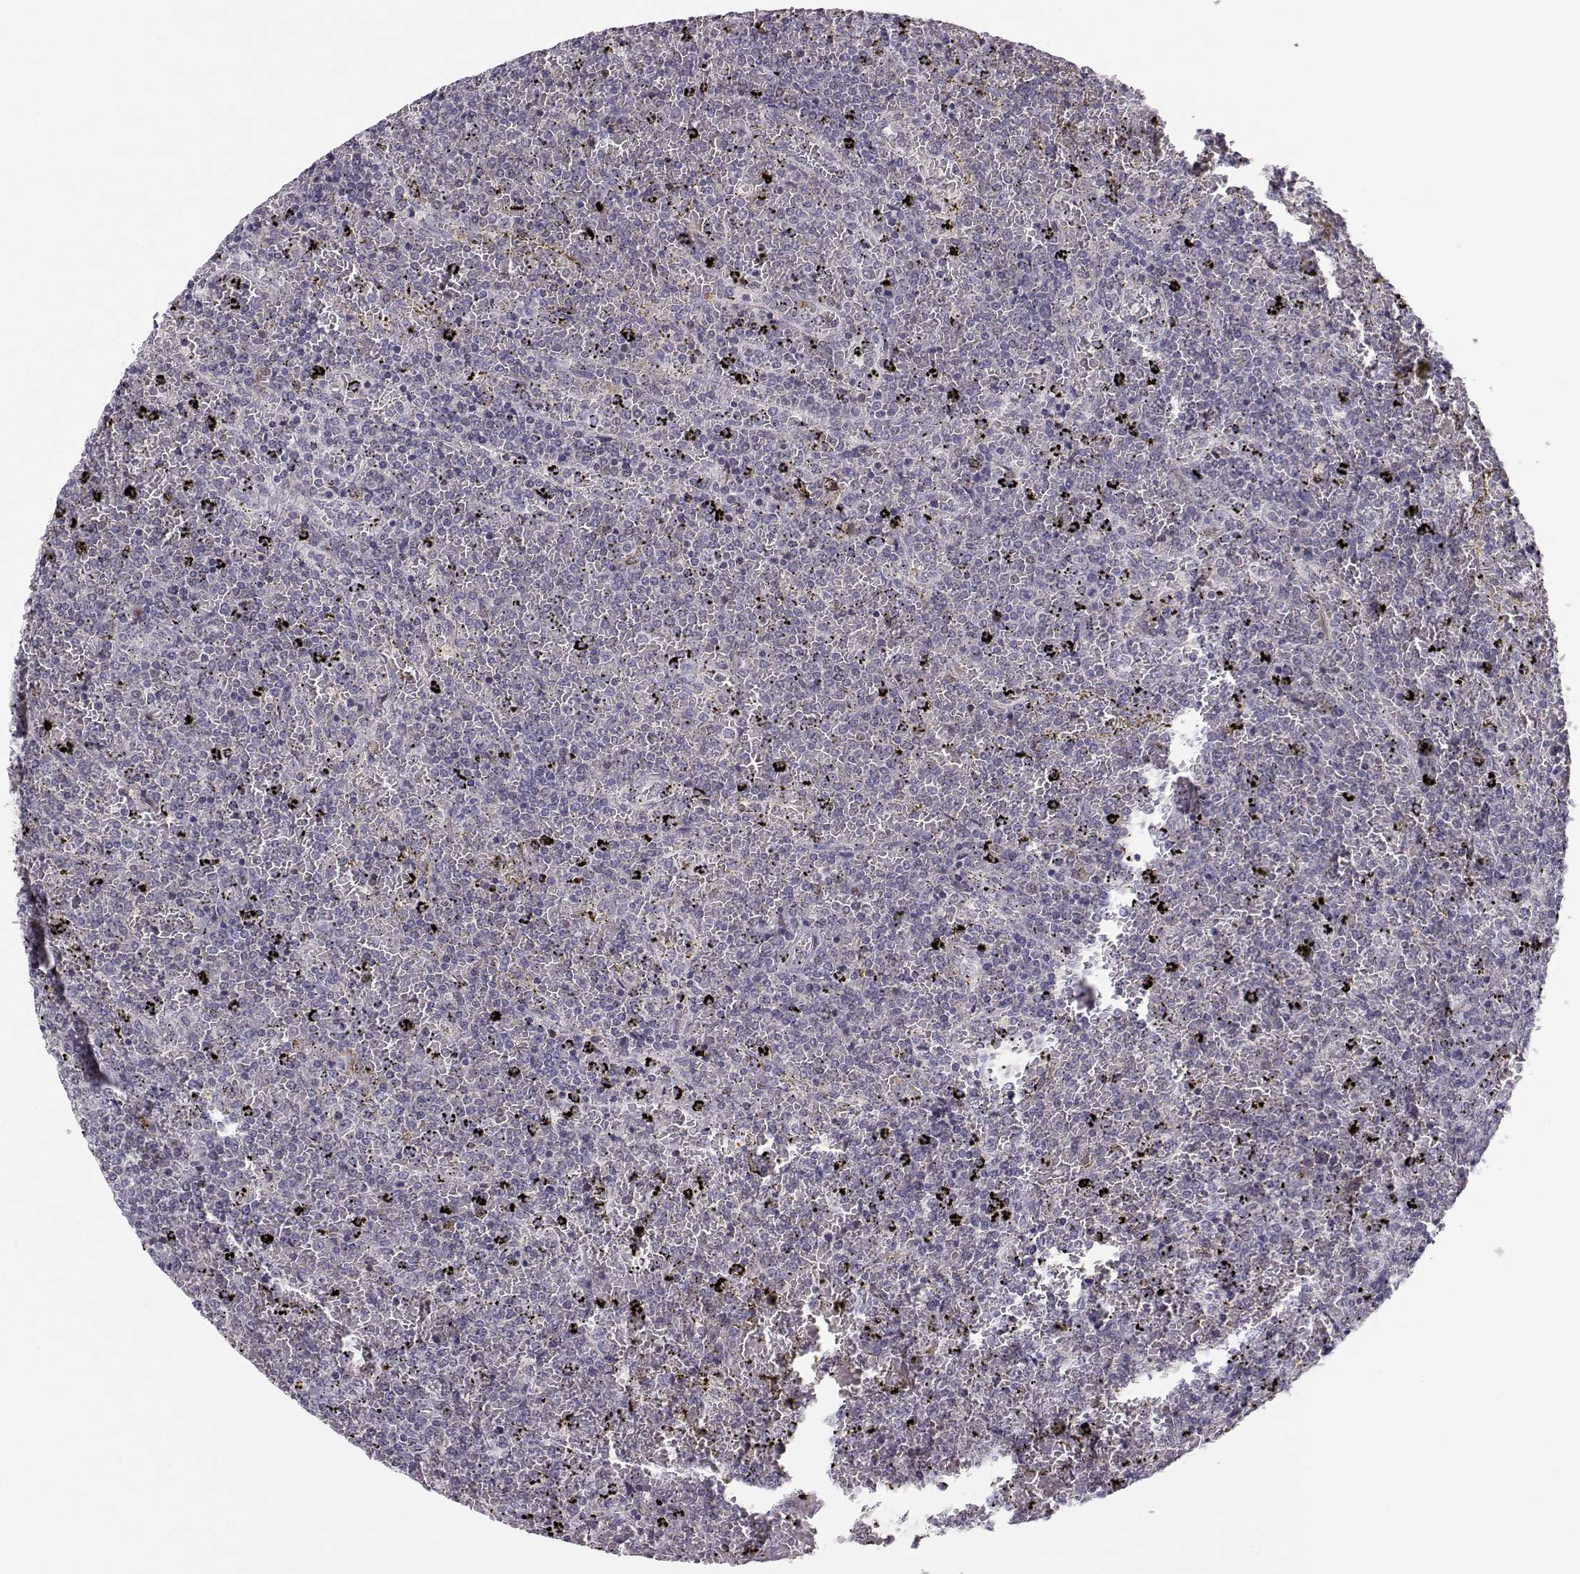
{"staining": {"intensity": "negative", "quantity": "none", "location": "none"}, "tissue": "lymphoma", "cell_type": "Tumor cells", "image_type": "cancer", "snomed": [{"axis": "morphology", "description": "Malignant lymphoma, non-Hodgkin's type, Low grade"}, {"axis": "topography", "description": "Spleen"}], "caption": "IHC of human malignant lymphoma, non-Hodgkin's type (low-grade) exhibits no staining in tumor cells.", "gene": "HTR7", "patient": {"sex": "female", "age": 77}}